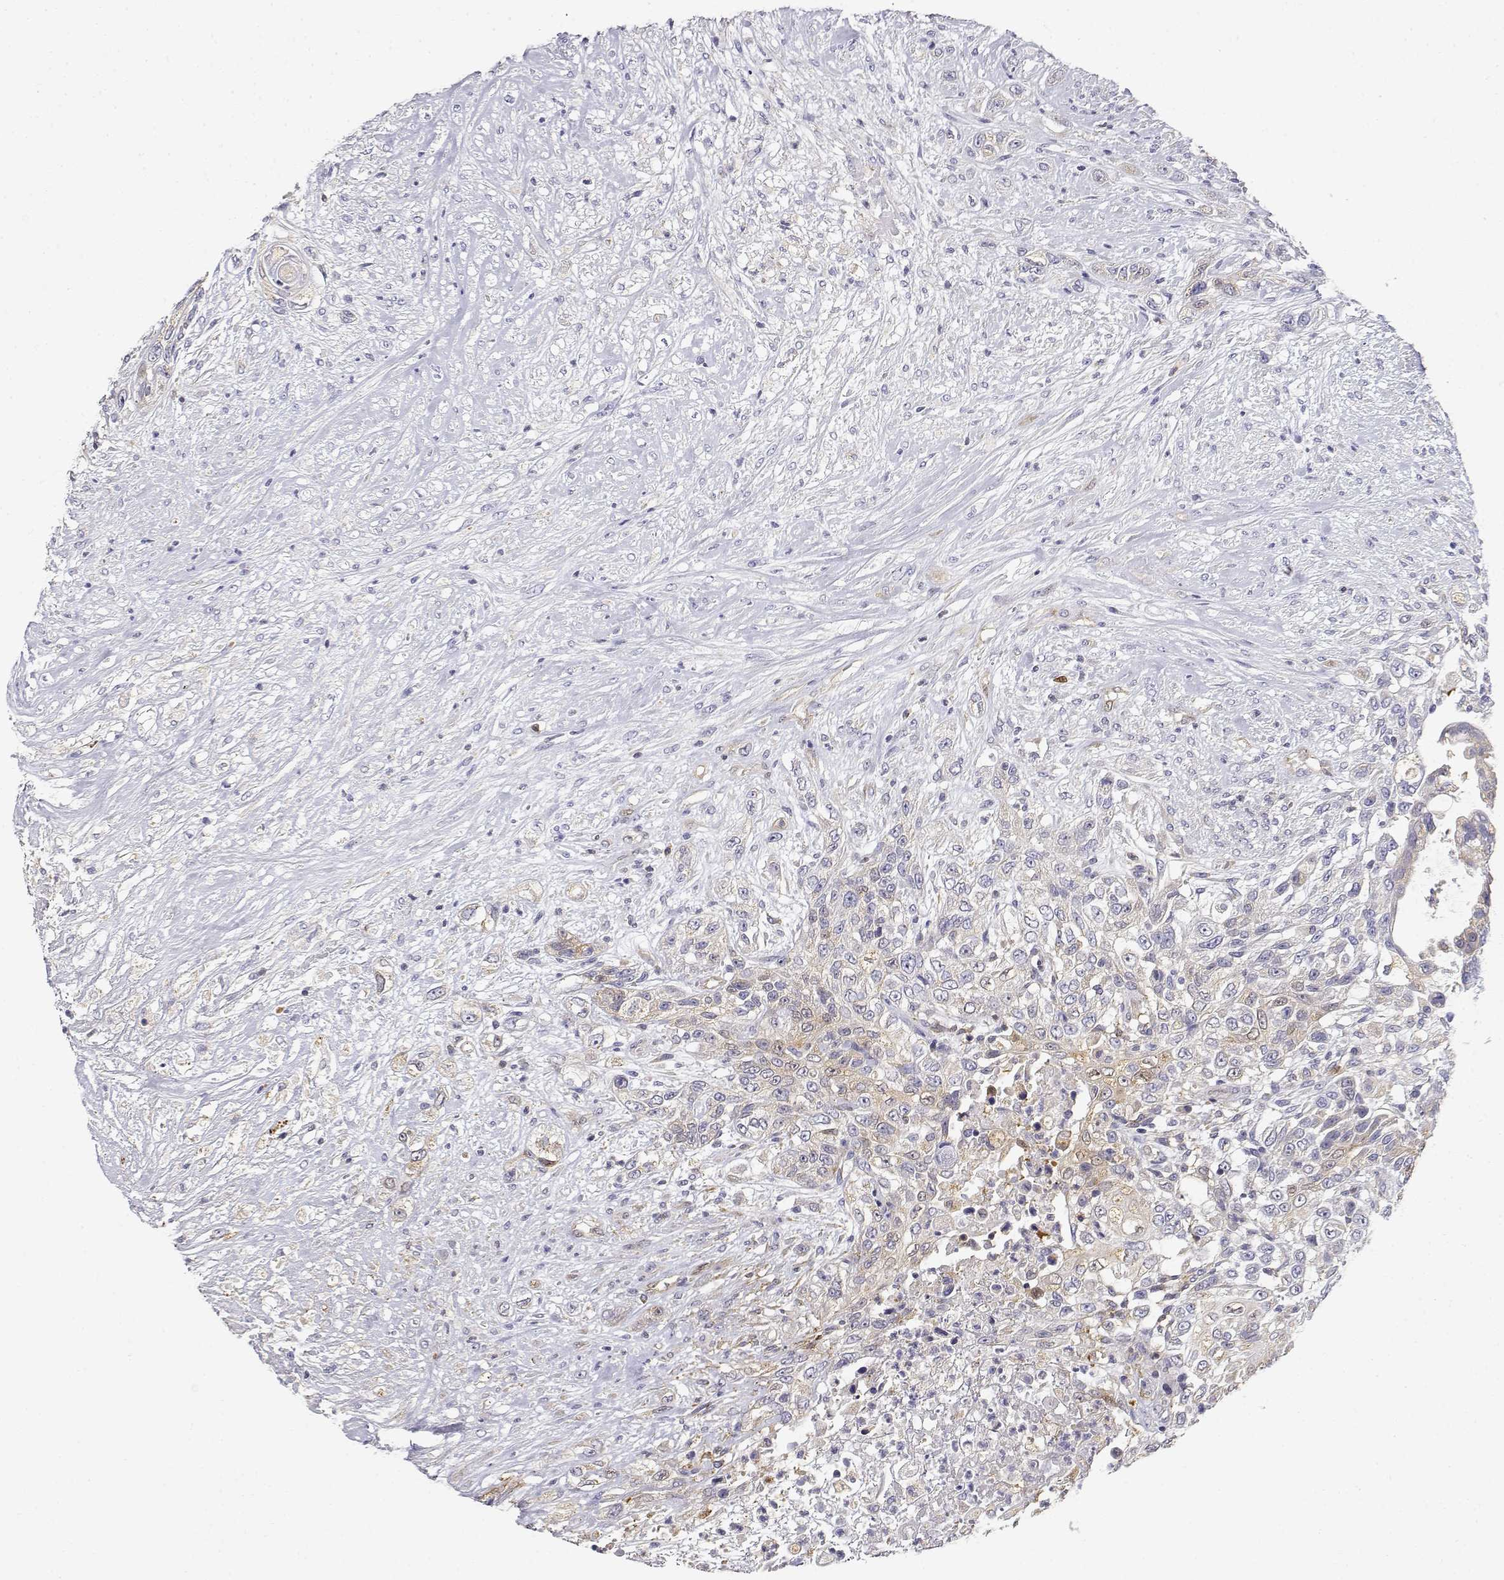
{"staining": {"intensity": "weak", "quantity": "<25%", "location": "cytoplasmic/membranous"}, "tissue": "urothelial cancer", "cell_type": "Tumor cells", "image_type": "cancer", "snomed": [{"axis": "morphology", "description": "Urothelial carcinoma, High grade"}, {"axis": "topography", "description": "Urinary bladder"}], "caption": "Immunohistochemical staining of human urothelial carcinoma (high-grade) reveals no significant staining in tumor cells. (DAB (3,3'-diaminobenzidine) immunohistochemistry (IHC) with hematoxylin counter stain).", "gene": "ADA", "patient": {"sex": "female", "age": 56}}